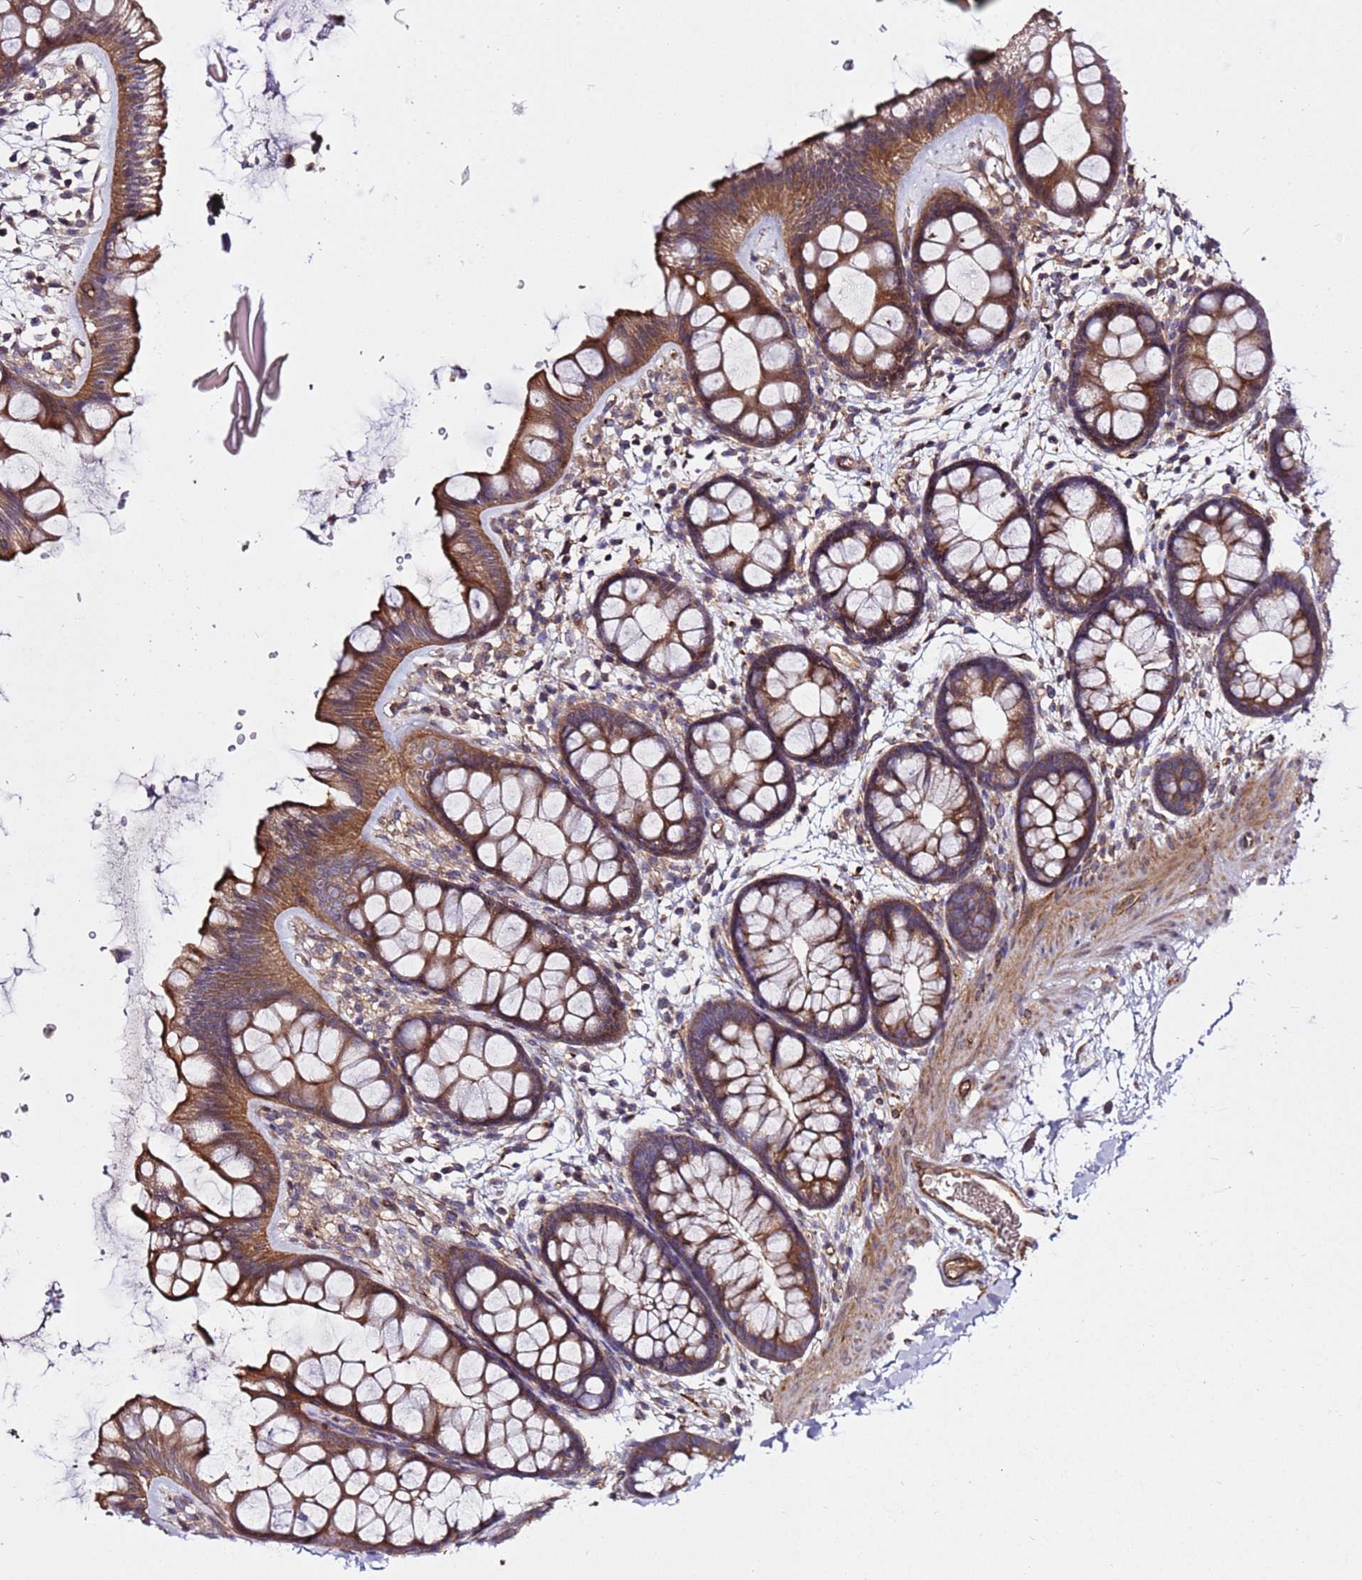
{"staining": {"intensity": "strong", "quantity": ">75%", "location": "cytoplasmic/membranous"}, "tissue": "colon", "cell_type": "Endothelial cells", "image_type": "normal", "snomed": [{"axis": "morphology", "description": "Normal tissue, NOS"}, {"axis": "topography", "description": "Colon"}], "caption": "About >75% of endothelial cells in normal human colon demonstrate strong cytoplasmic/membranous protein expression as visualized by brown immunohistochemical staining.", "gene": "GNL1", "patient": {"sex": "female", "age": 62}}